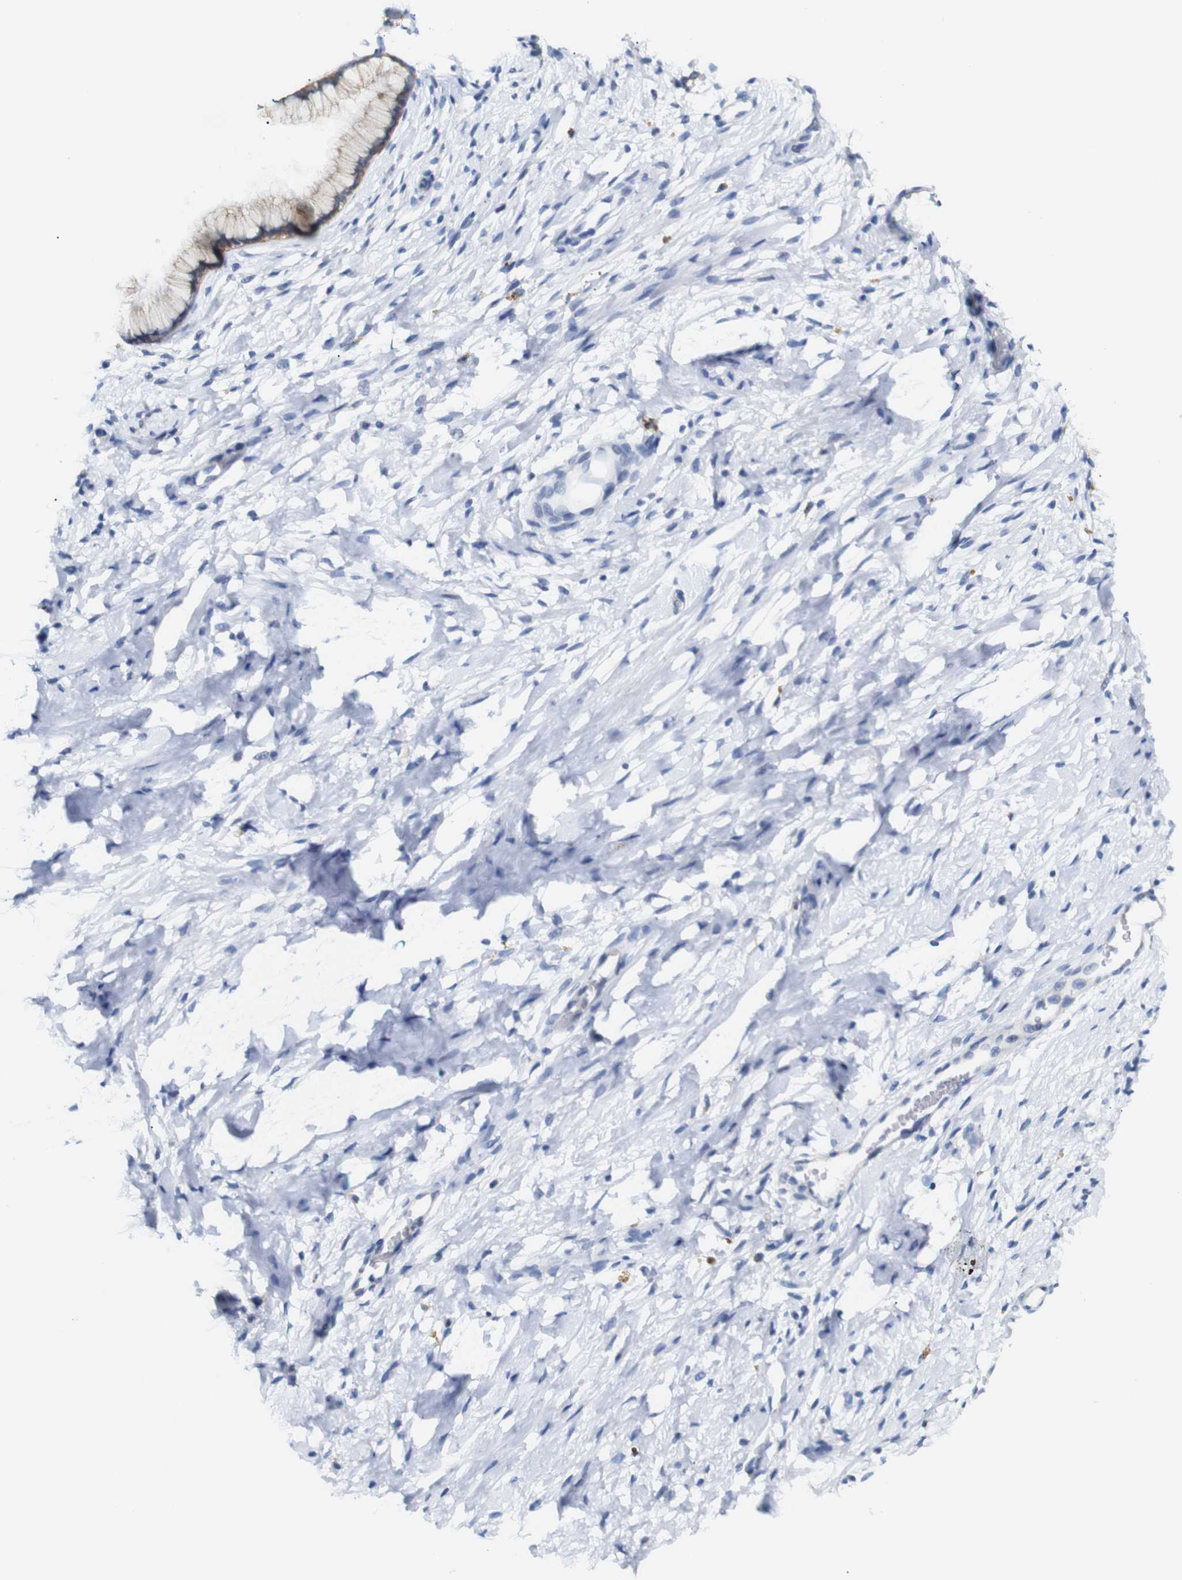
{"staining": {"intensity": "moderate", "quantity": "25%-75%", "location": "cytoplasmic/membranous"}, "tissue": "cervix", "cell_type": "Glandular cells", "image_type": "normal", "snomed": [{"axis": "morphology", "description": "Normal tissue, NOS"}, {"axis": "topography", "description": "Cervix"}], "caption": "A brown stain shows moderate cytoplasmic/membranous expression of a protein in glandular cells of normal cervix. The staining is performed using DAB brown chromogen to label protein expression. The nuclei are counter-stained blue using hematoxylin.", "gene": "ALOX15", "patient": {"sex": "female", "age": 65}}